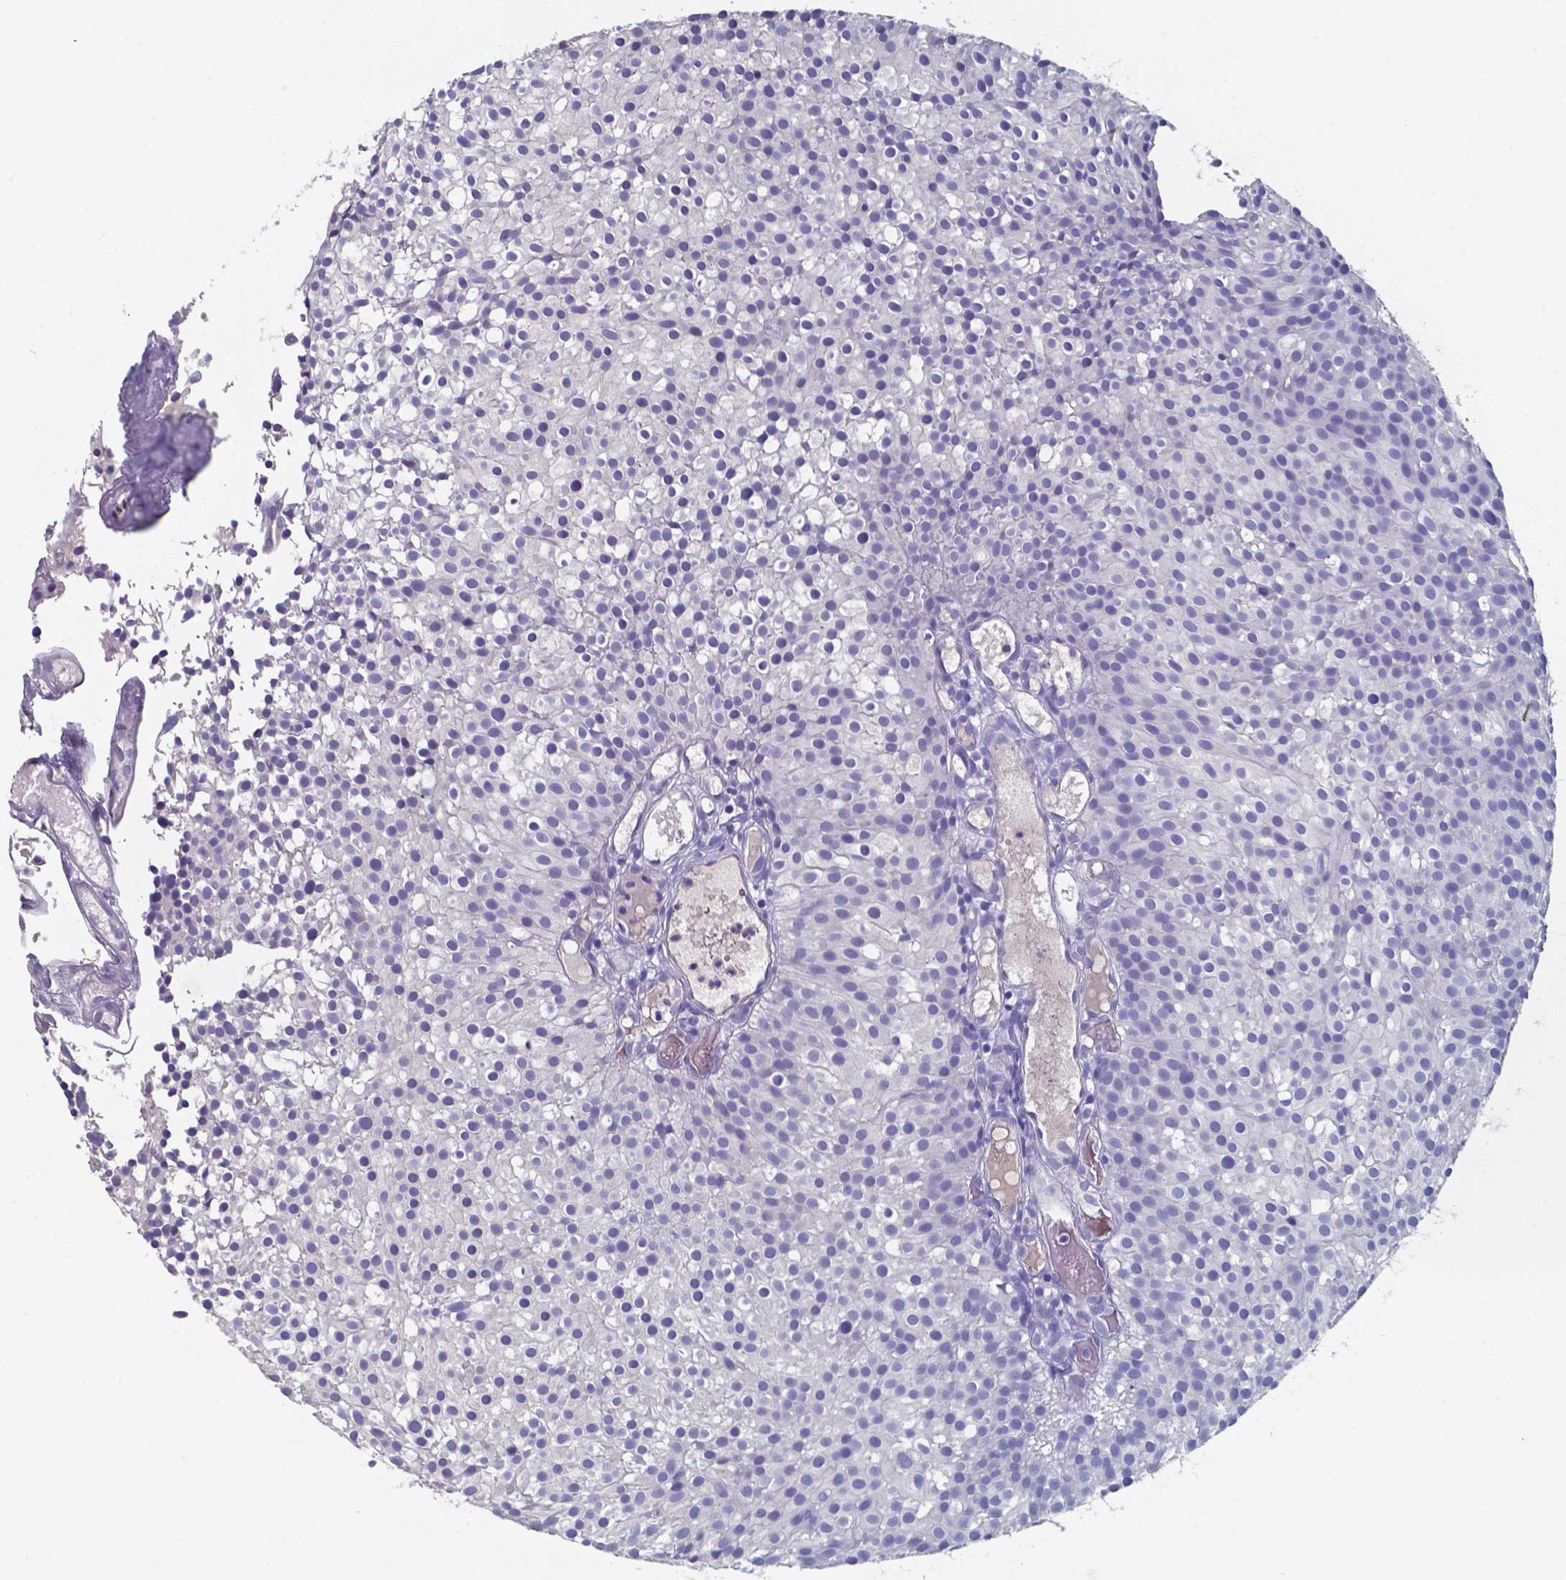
{"staining": {"intensity": "negative", "quantity": "none", "location": "none"}, "tissue": "urothelial cancer", "cell_type": "Tumor cells", "image_type": "cancer", "snomed": [{"axis": "morphology", "description": "Urothelial carcinoma, Low grade"}, {"axis": "topography", "description": "Urinary bladder"}], "caption": "This is an immunohistochemistry (IHC) histopathology image of urothelial carcinoma (low-grade). There is no expression in tumor cells.", "gene": "BTBD17", "patient": {"sex": "male", "age": 63}}